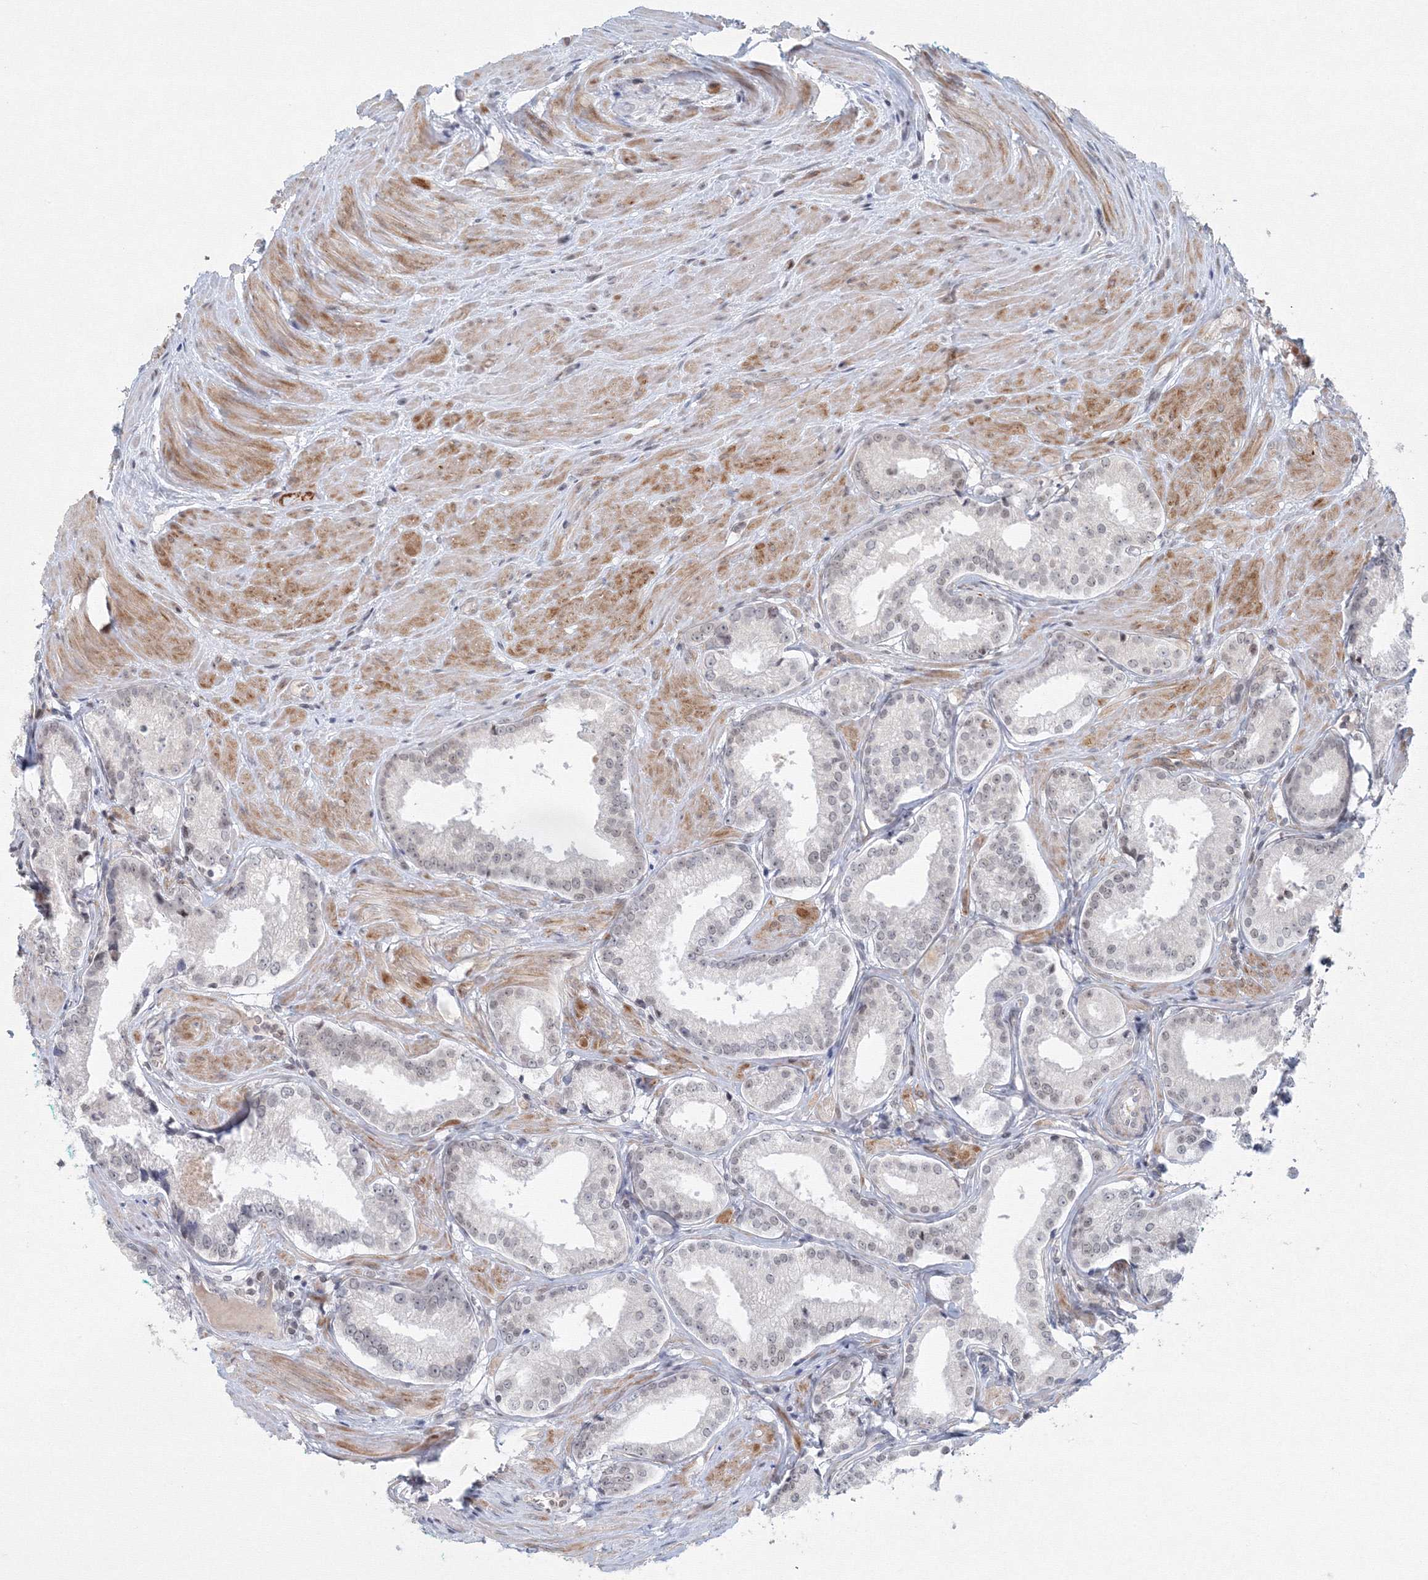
{"staining": {"intensity": "negative", "quantity": "none", "location": "none"}, "tissue": "prostate cancer", "cell_type": "Tumor cells", "image_type": "cancer", "snomed": [{"axis": "morphology", "description": "Adenocarcinoma, Low grade"}, {"axis": "topography", "description": "Prostate"}], "caption": "This is an IHC image of prostate low-grade adenocarcinoma. There is no staining in tumor cells.", "gene": "KIF4A", "patient": {"sex": "male", "age": 54}}